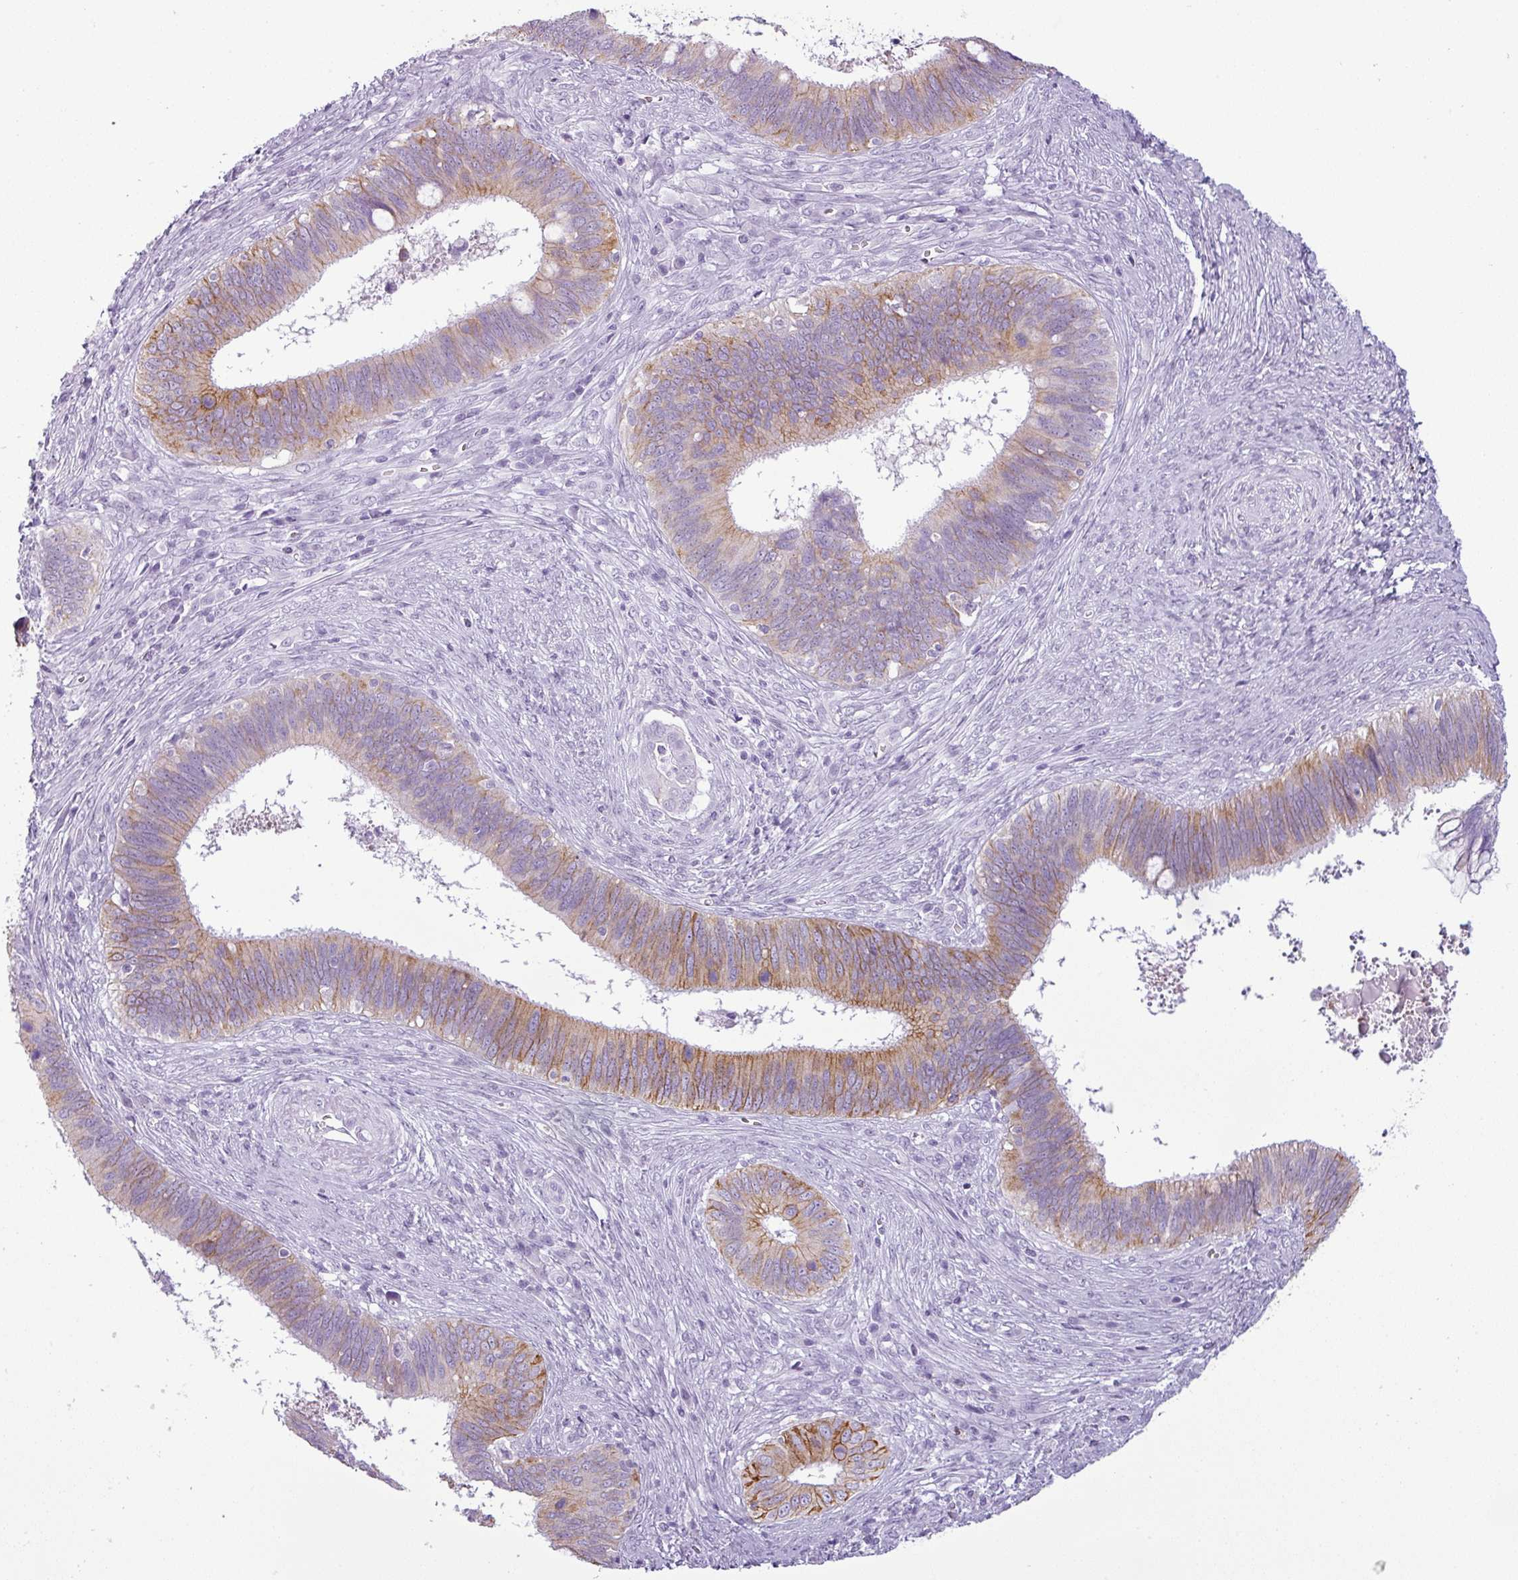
{"staining": {"intensity": "moderate", "quantity": "25%-75%", "location": "cytoplasmic/membranous"}, "tissue": "cervical cancer", "cell_type": "Tumor cells", "image_type": "cancer", "snomed": [{"axis": "morphology", "description": "Adenocarcinoma, NOS"}, {"axis": "topography", "description": "Cervix"}], "caption": "DAB (3,3'-diaminobenzidine) immunohistochemical staining of cervical adenocarcinoma shows moderate cytoplasmic/membranous protein positivity in approximately 25%-75% of tumor cells.", "gene": "CDH16", "patient": {"sex": "female", "age": 42}}